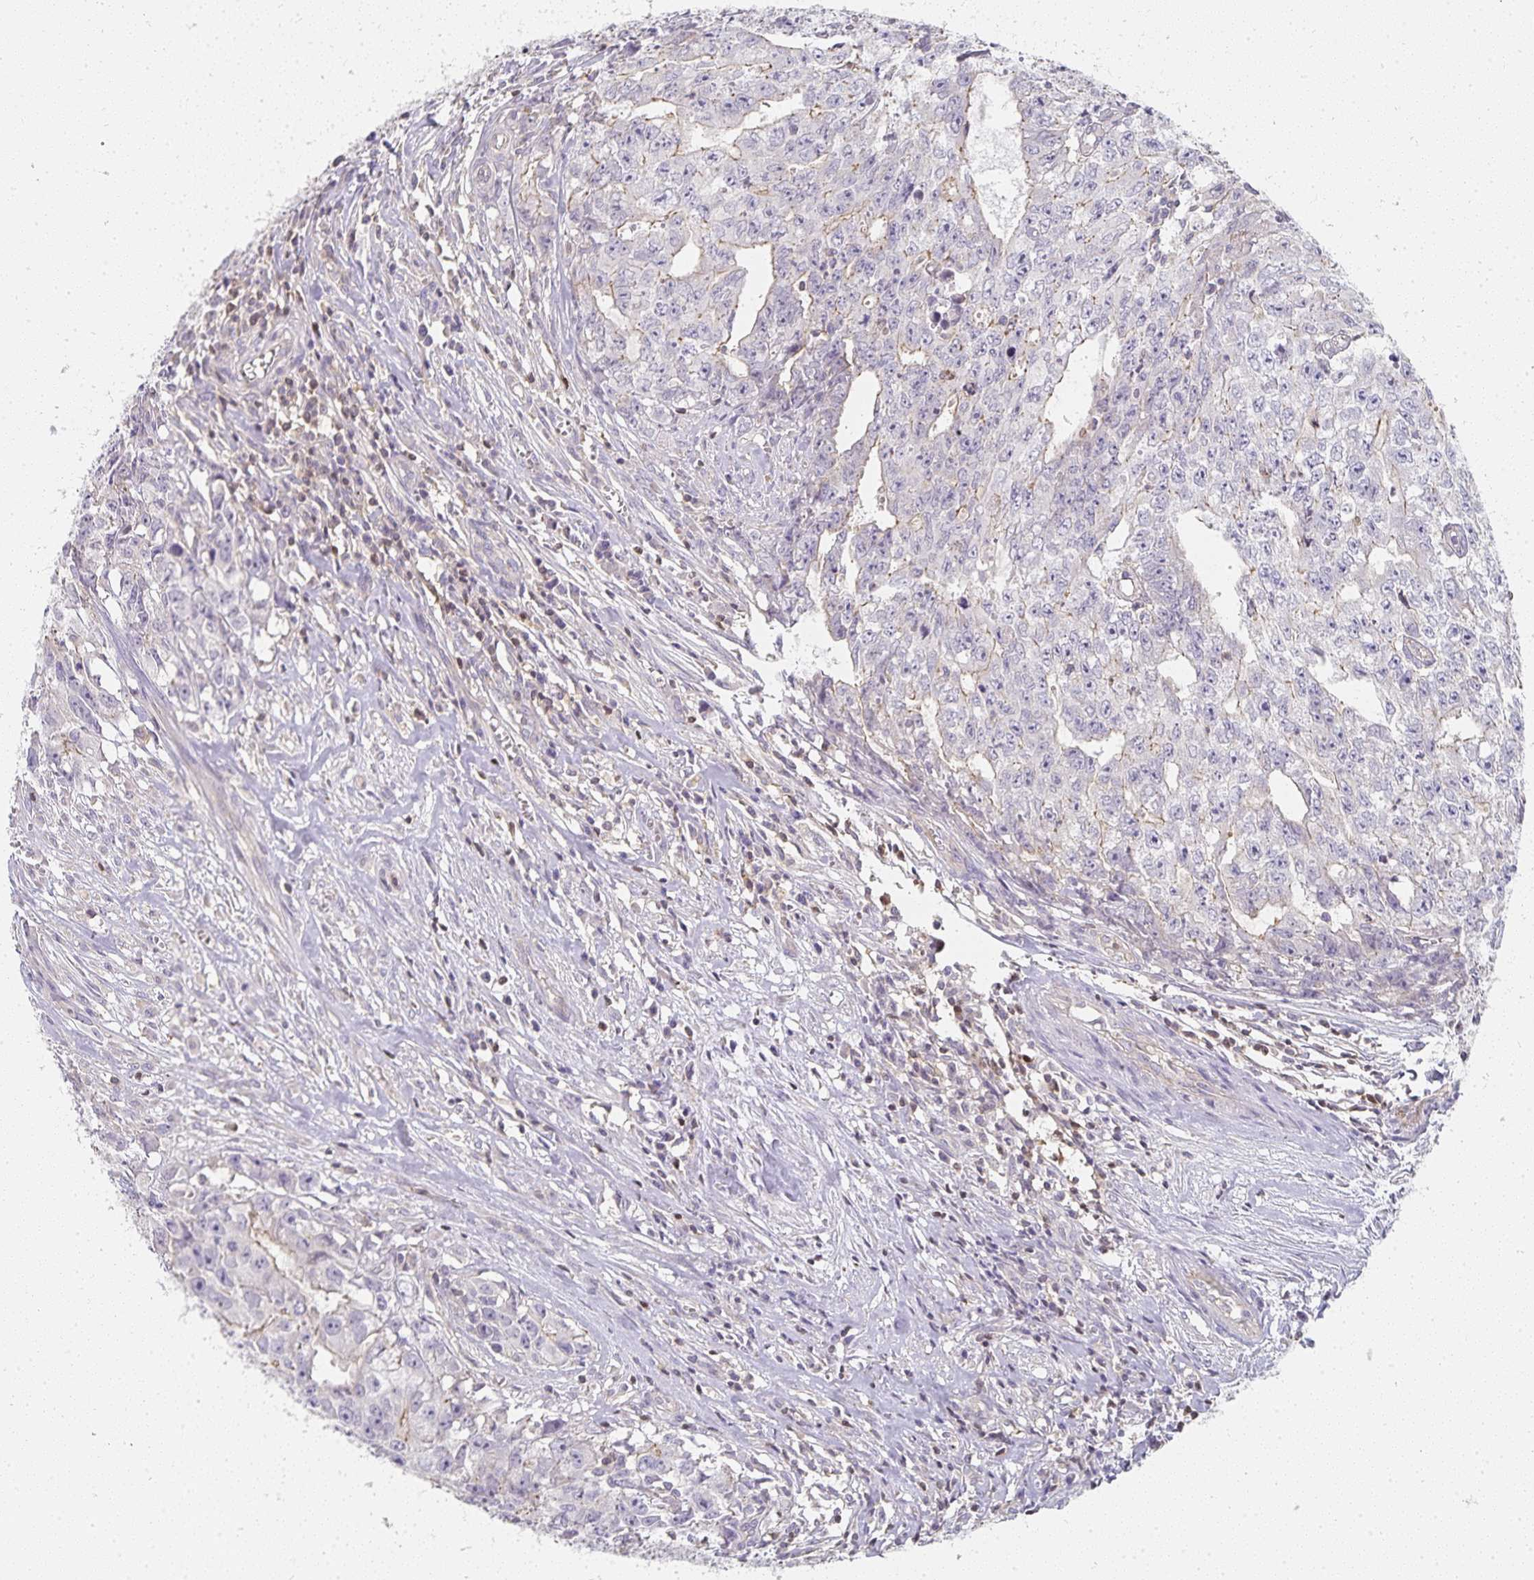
{"staining": {"intensity": "weak", "quantity": "<25%", "location": "cytoplasmic/membranous"}, "tissue": "testis cancer", "cell_type": "Tumor cells", "image_type": "cancer", "snomed": [{"axis": "morphology", "description": "Carcinoma, Embryonal, NOS"}, {"axis": "morphology", "description": "Teratoma, malignant, NOS"}, {"axis": "topography", "description": "Testis"}], "caption": "Immunohistochemistry (IHC) histopathology image of neoplastic tissue: human testis cancer stained with DAB (3,3'-diaminobenzidine) displays no significant protein staining in tumor cells.", "gene": "GATA3", "patient": {"sex": "male", "age": 24}}